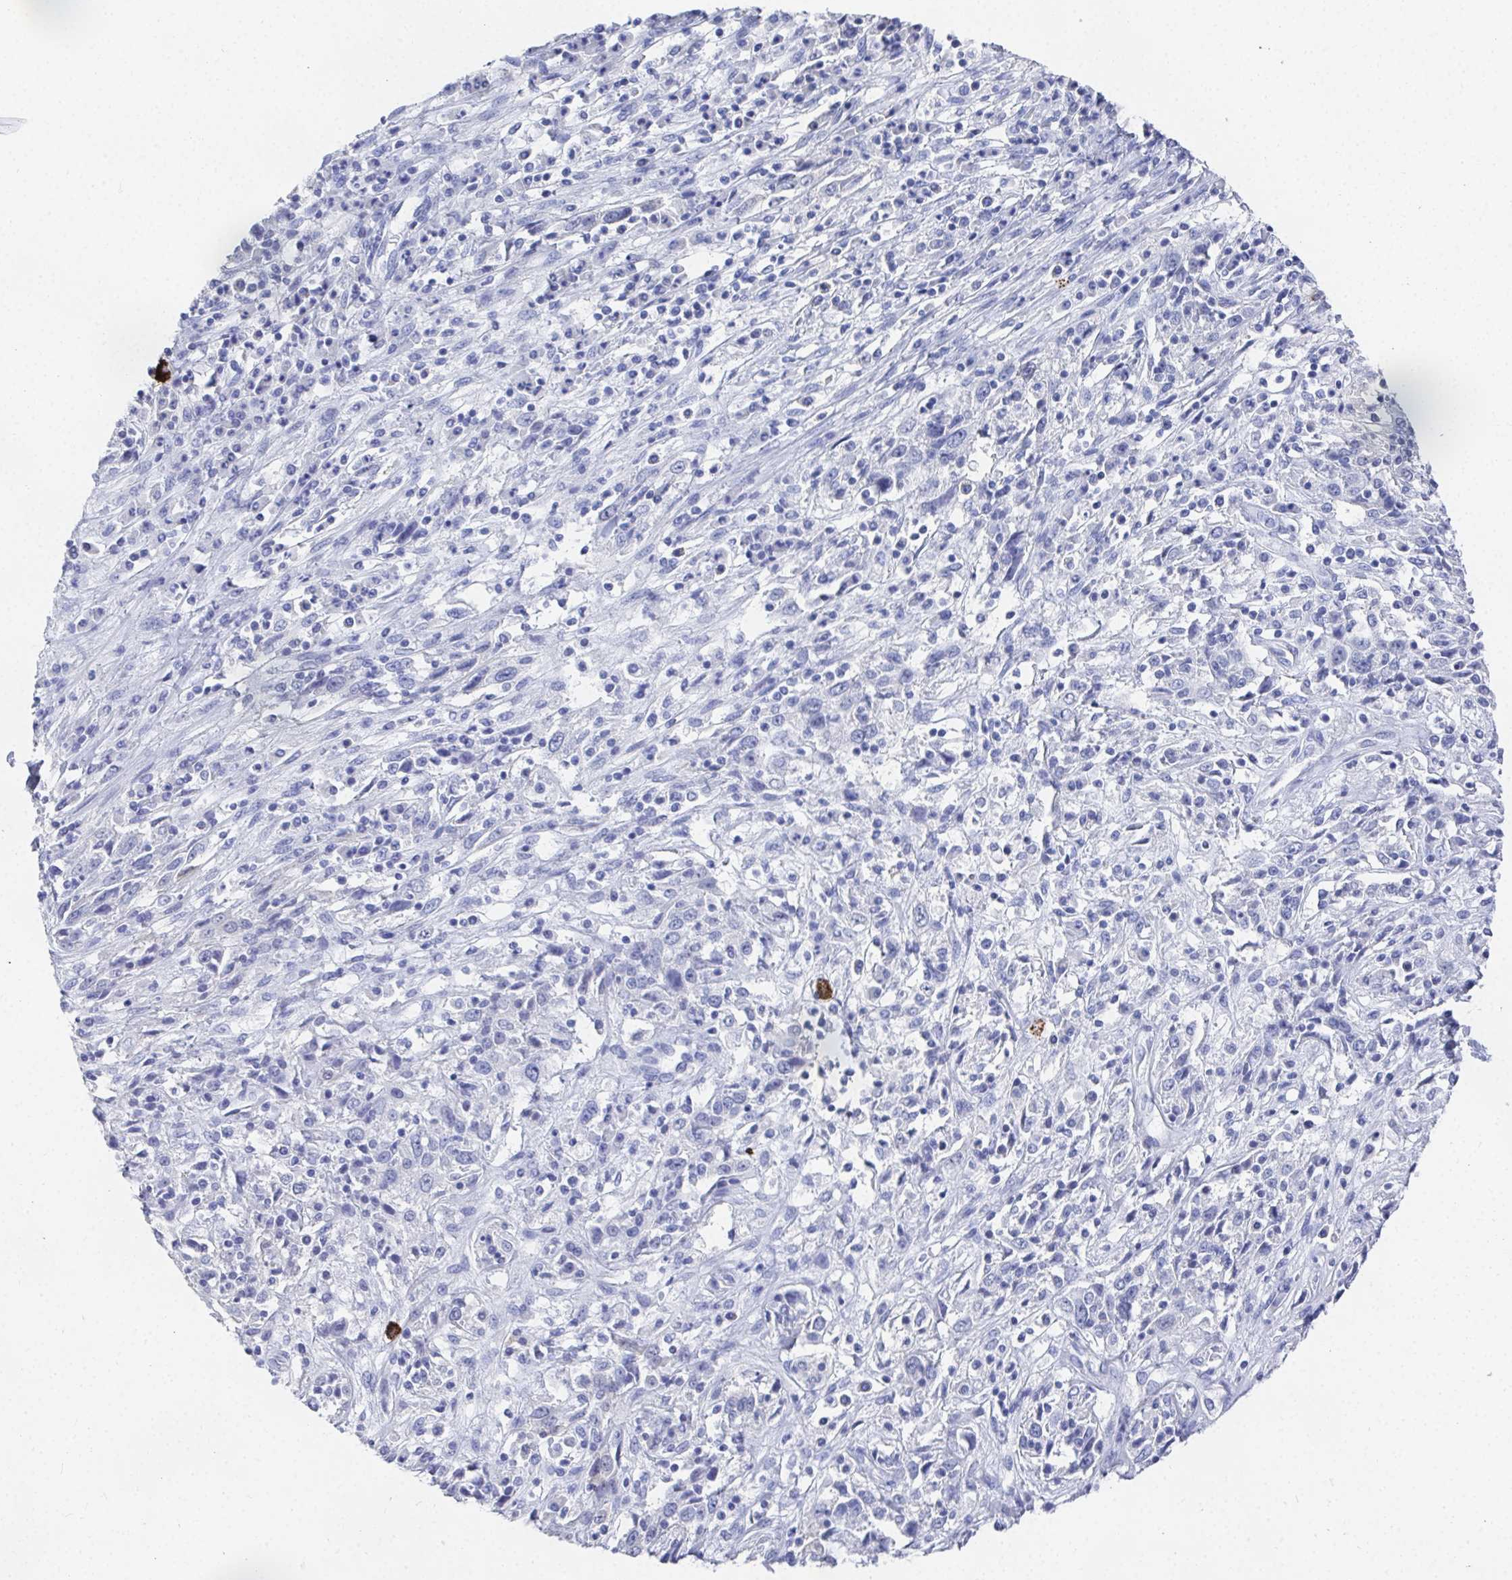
{"staining": {"intensity": "negative", "quantity": "none", "location": "none"}, "tissue": "cervical cancer", "cell_type": "Tumor cells", "image_type": "cancer", "snomed": [{"axis": "morphology", "description": "Adenocarcinoma, NOS"}, {"axis": "topography", "description": "Cervix"}], "caption": "Tumor cells show no significant protein positivity in cervical cancer (adenocarcinoma).", "gene": "GRIA1", "patient": {"sex": "female", "age": 40}}